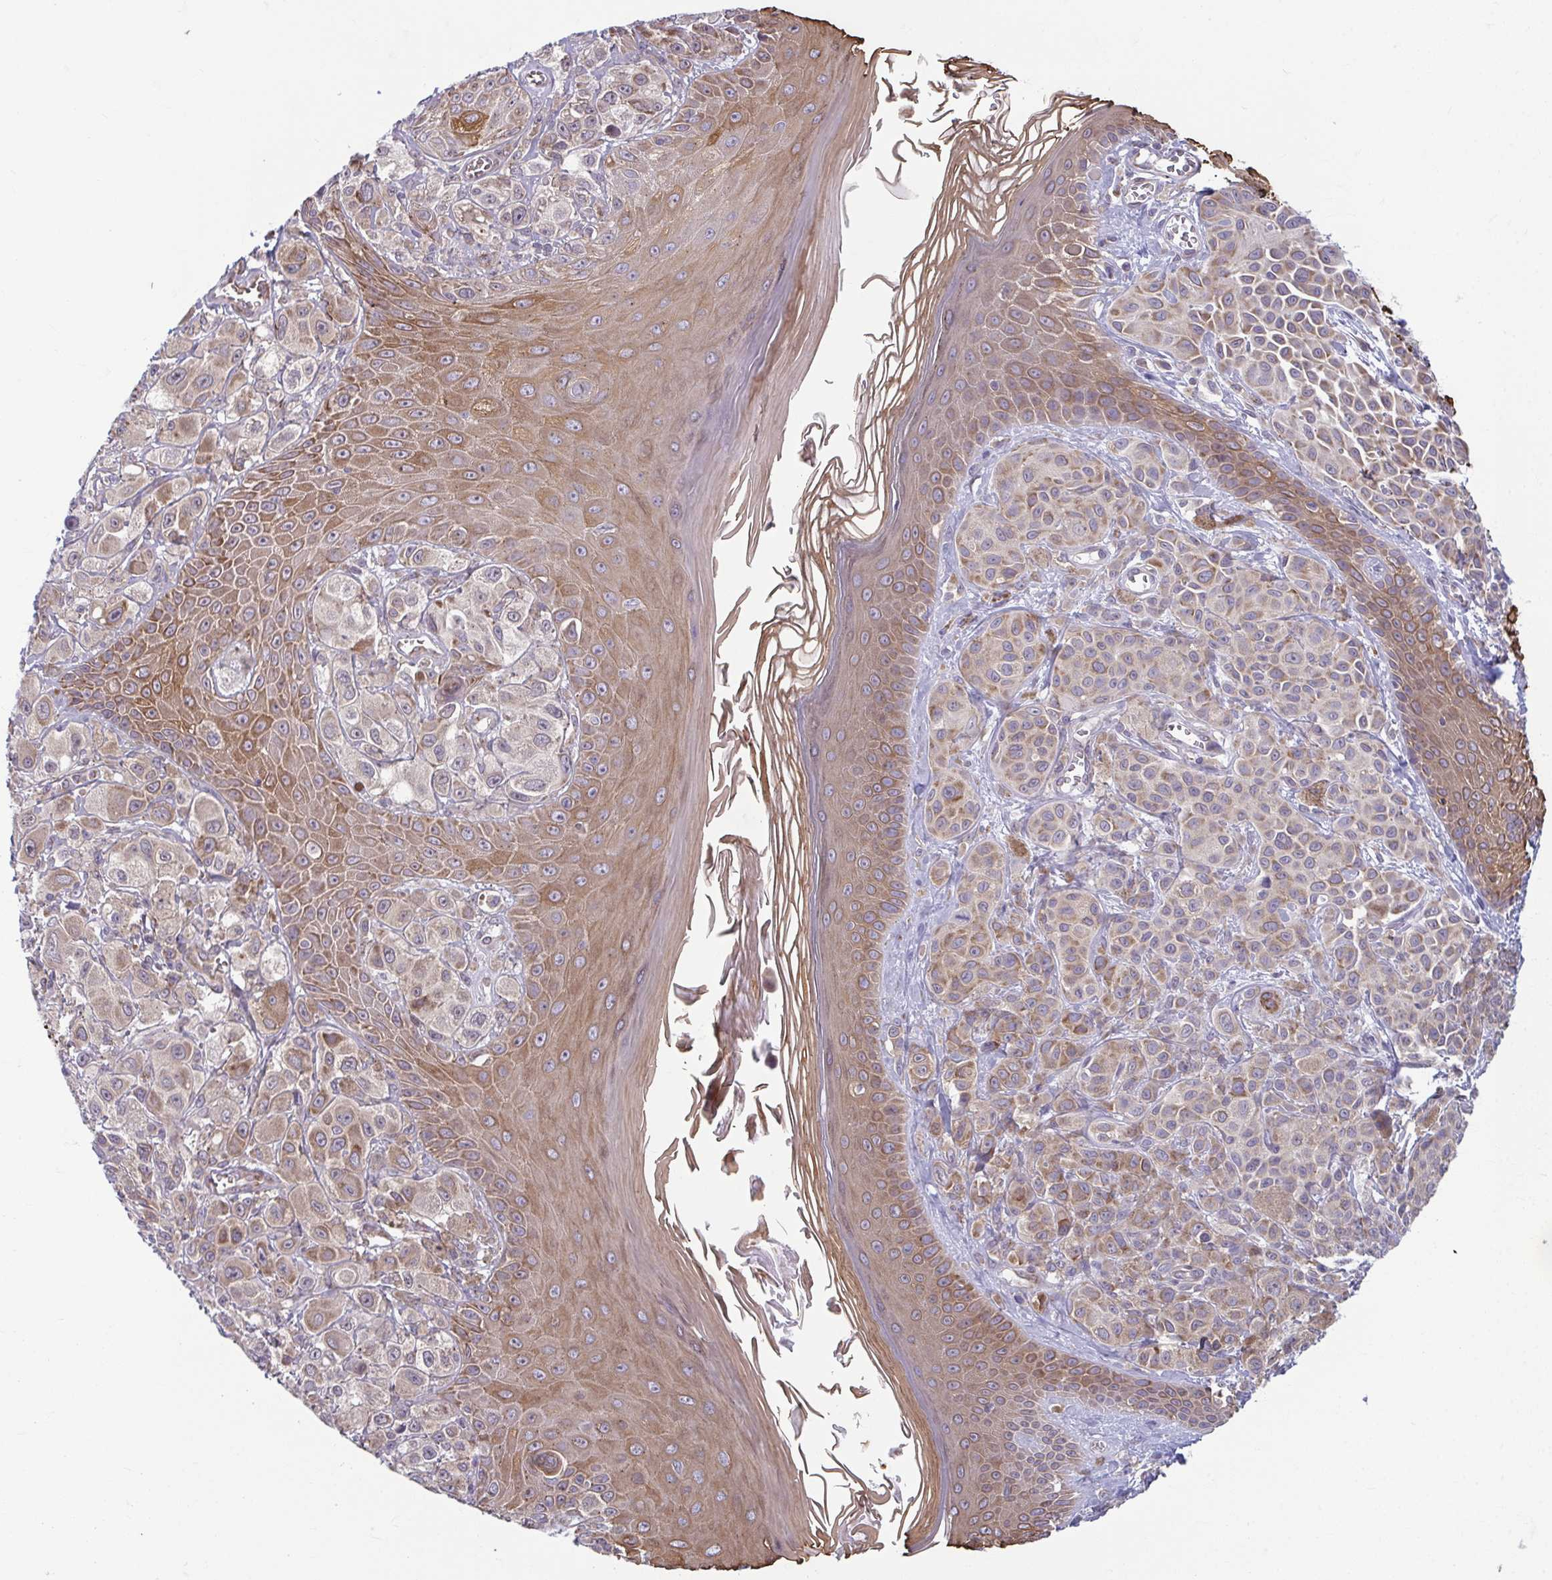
{"staining": {"intensity": "weak", "quantity": "25%-75%", "location": "cytoplasmic/membranous"}, "tissue": "melanoma", "cell_type": "Tumor cells", "image_type": "cancer", "snomed": [{"axis": "morphology", "description": "Malignant melanoma, NOS"}, {"axis": "topography", "description": "Skin"}], "caption": "Immunohistochemical staining of malignant melanoma reveals low levels of weak cytoplasmic/membranous expression in approximately 25%-75% of tumor cells. The protein of interest is shown in brown color, while the nuclei are stained blue.", "gene": "TMEM108", "patient": {"sex": "male", "age": 67}}